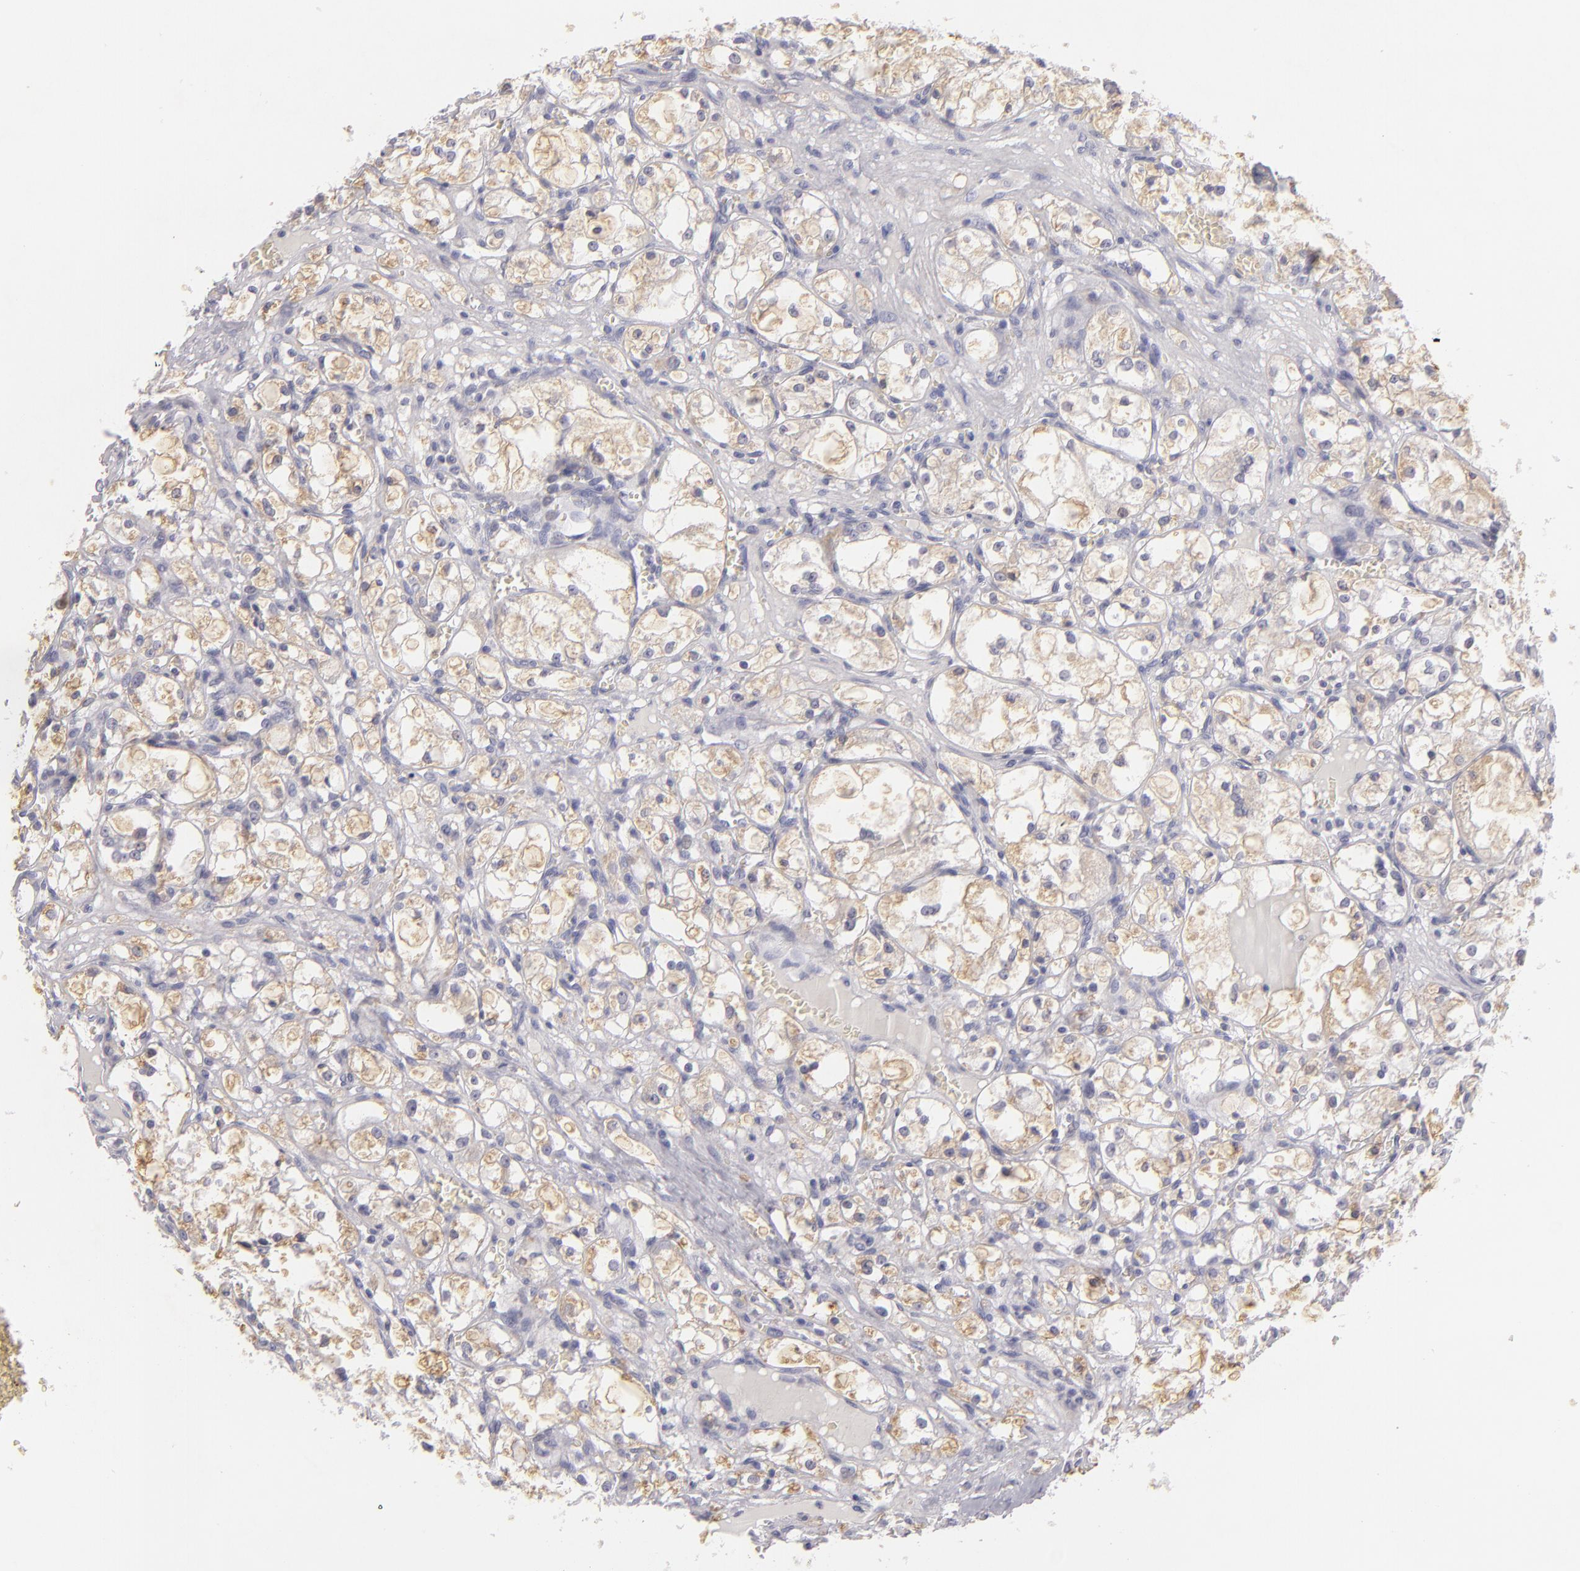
{"staining": {"intensity": "weak", "quantity": "25%-75%", "location": "cytoplasmic/membranous"}, "tissue": "renal cancer", "cell_type": "Tumor cells", "image_type": "cancer", "snomed": [{"axis": "morphology", "description": "Adenocarcinoma, NOS"}, {"axis": "topography", "description": "Kidney"}], "caption": "High-power microscopy captured an immunohistochemistry (IHC) micrograph of renal cancer, revealing weak cytoplasmic/membranous expression in approximately 25%-75% of tumor cells.", "gene": "TNNC1", "patient": {"sex": "male", "age": 61}}